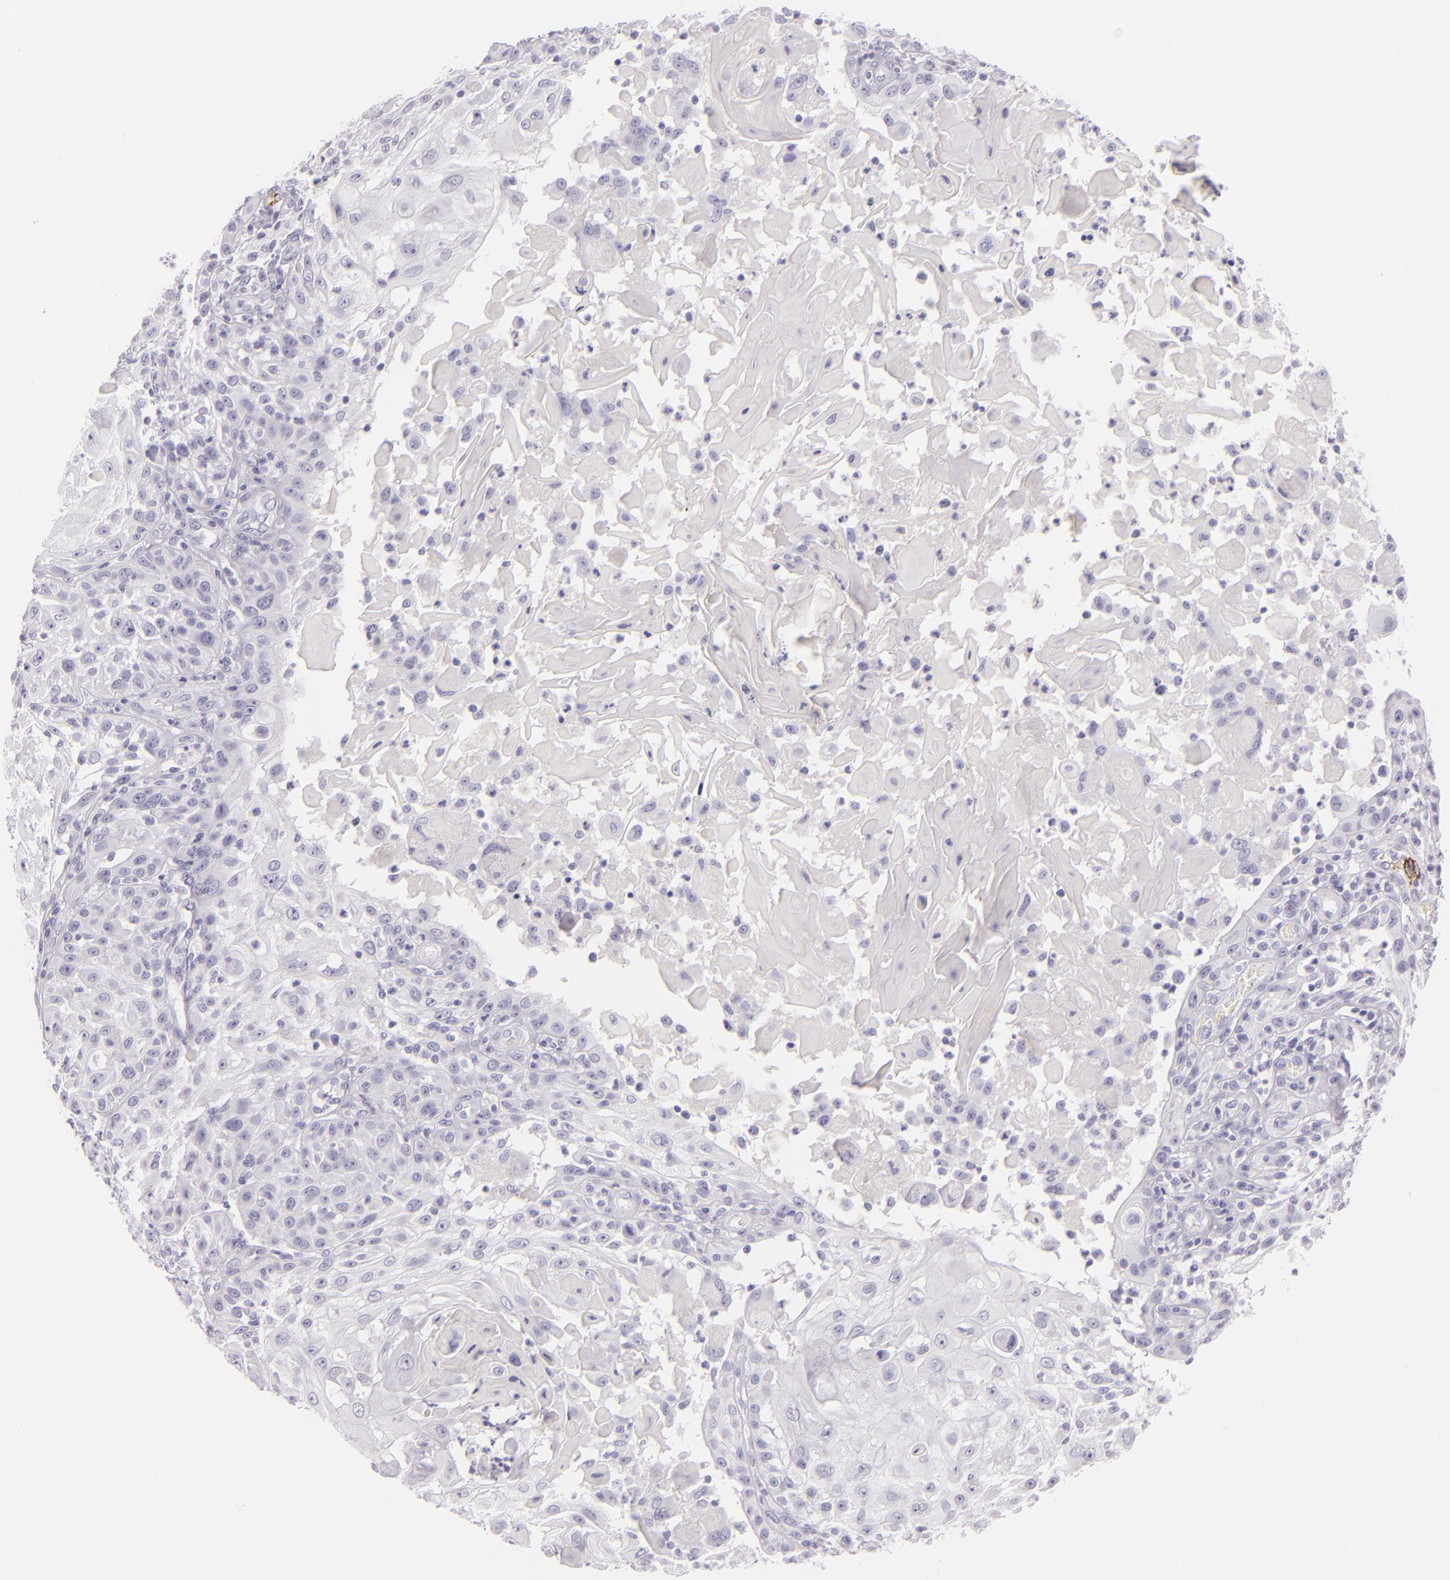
{"staining": {"intensity": "negative", "quantity": "none", "location": "none"}, "tissue": "skin cancer", "cell_type": "Tumor cells", "image_type": "cancer", "snomed": [{"axis": "morphology", "description": "Squamous cell carcinoma, NOS"}, {"axis": "topography", "description": "Skin"}], "caption": "This image is of skin cancer stained with immunohistochemistry (IHC) to label a protein in brown with the nuclei are counter-stained blue. There is no positivity in tumor cells. (DAB (3,3'-diaminobenzidine) IHC visualized using brightfield microscopy, high magnification).", "gene": "SELP", "patient": {"sex": "female", "age": 89}}